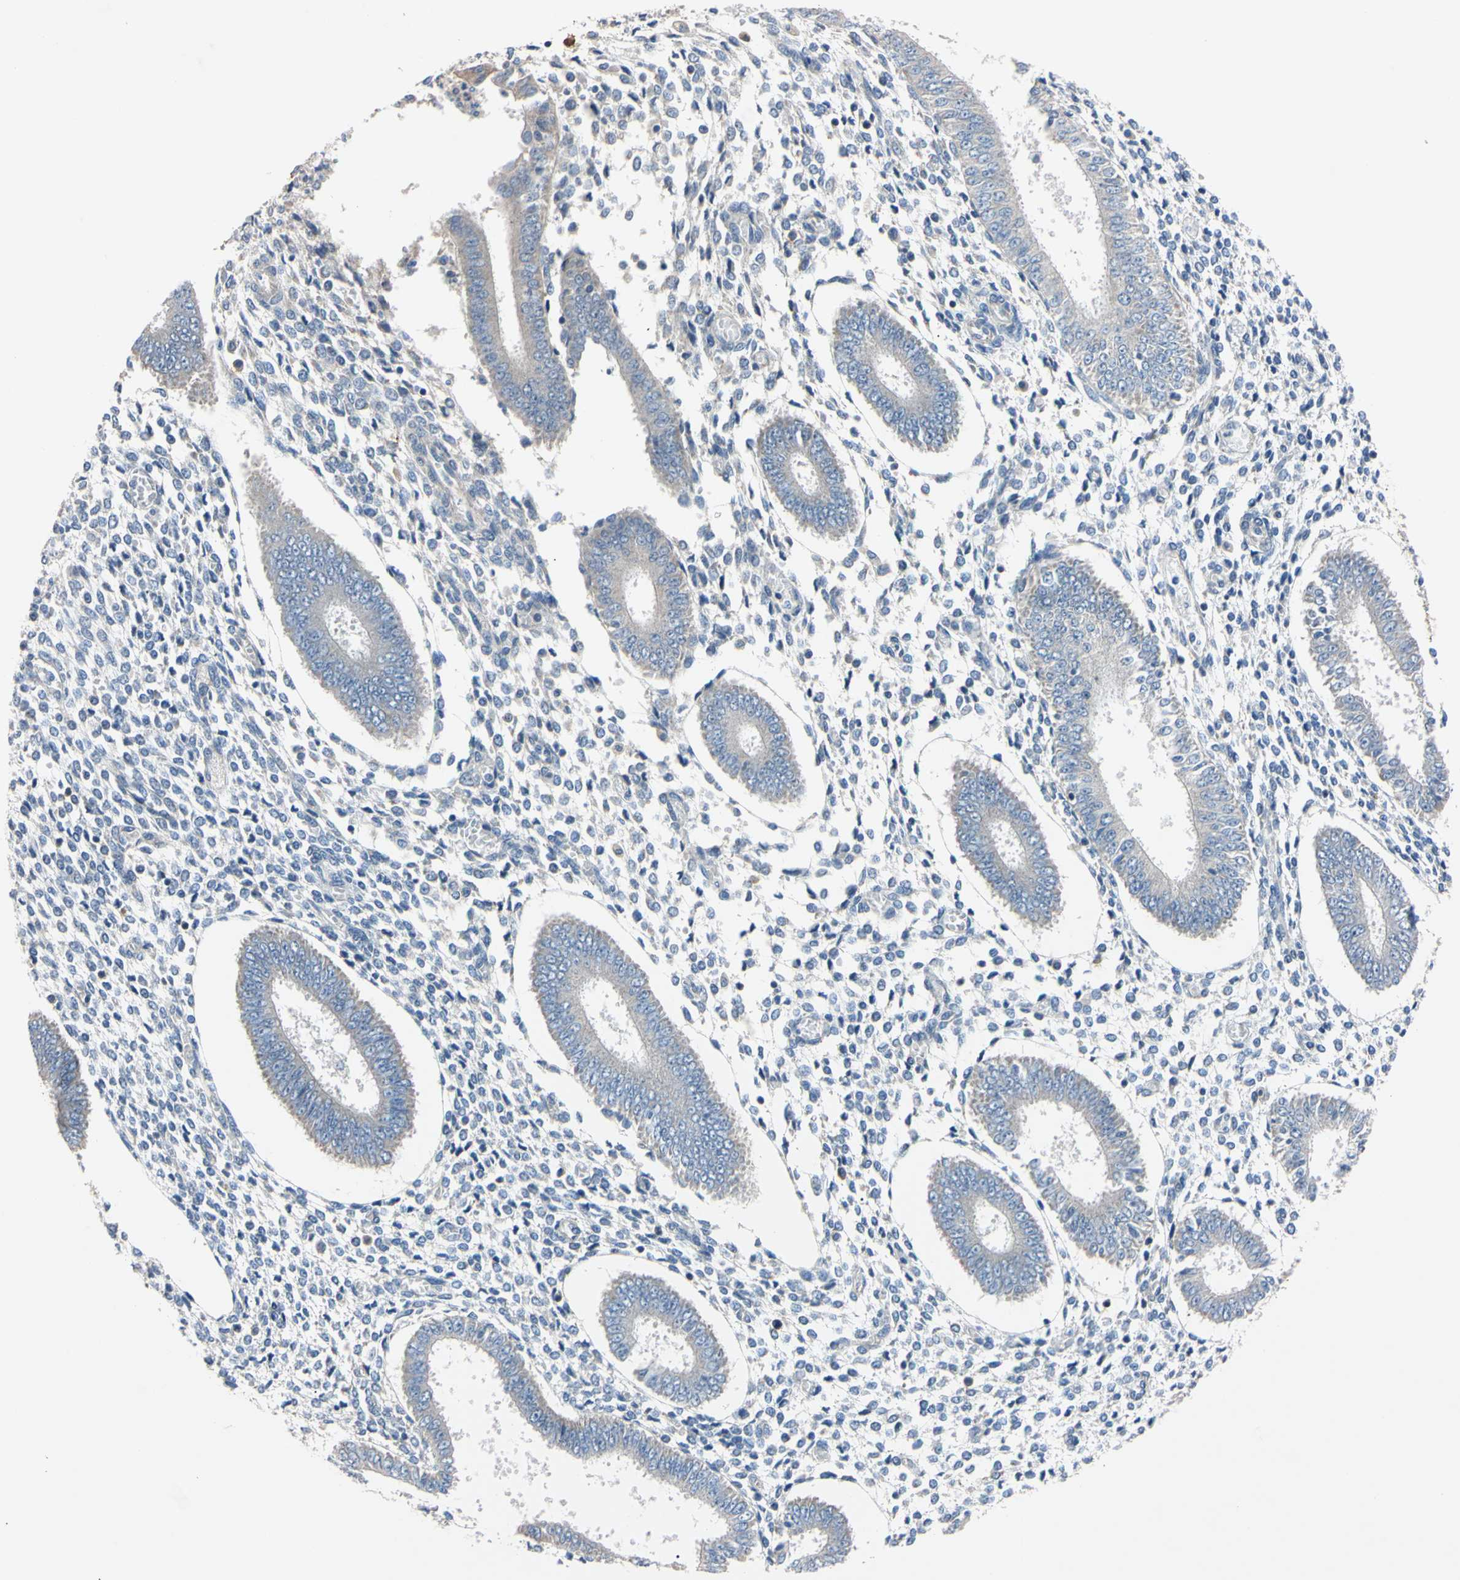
{"staining": {"intensity": "negative", "quantity": "none", "location": "none"}, "tissue": "endometrium", "cell_type": "Cells in endometrial stroma", "image_type": "normal", "snomed": [{"axis": "morphology", "description": "Normal tissue, NOS"}, {"axis": "topography", "description": "Endometrium"}], "caption": "Immunohistochemistry (IHC) photomicrograph of normal endometrium: endometrium stained with DAB shows no significant protein expression in cells in endometrial stroma.", "gene": "PNKD", "patient": {"sex": "female", "age": 35}}